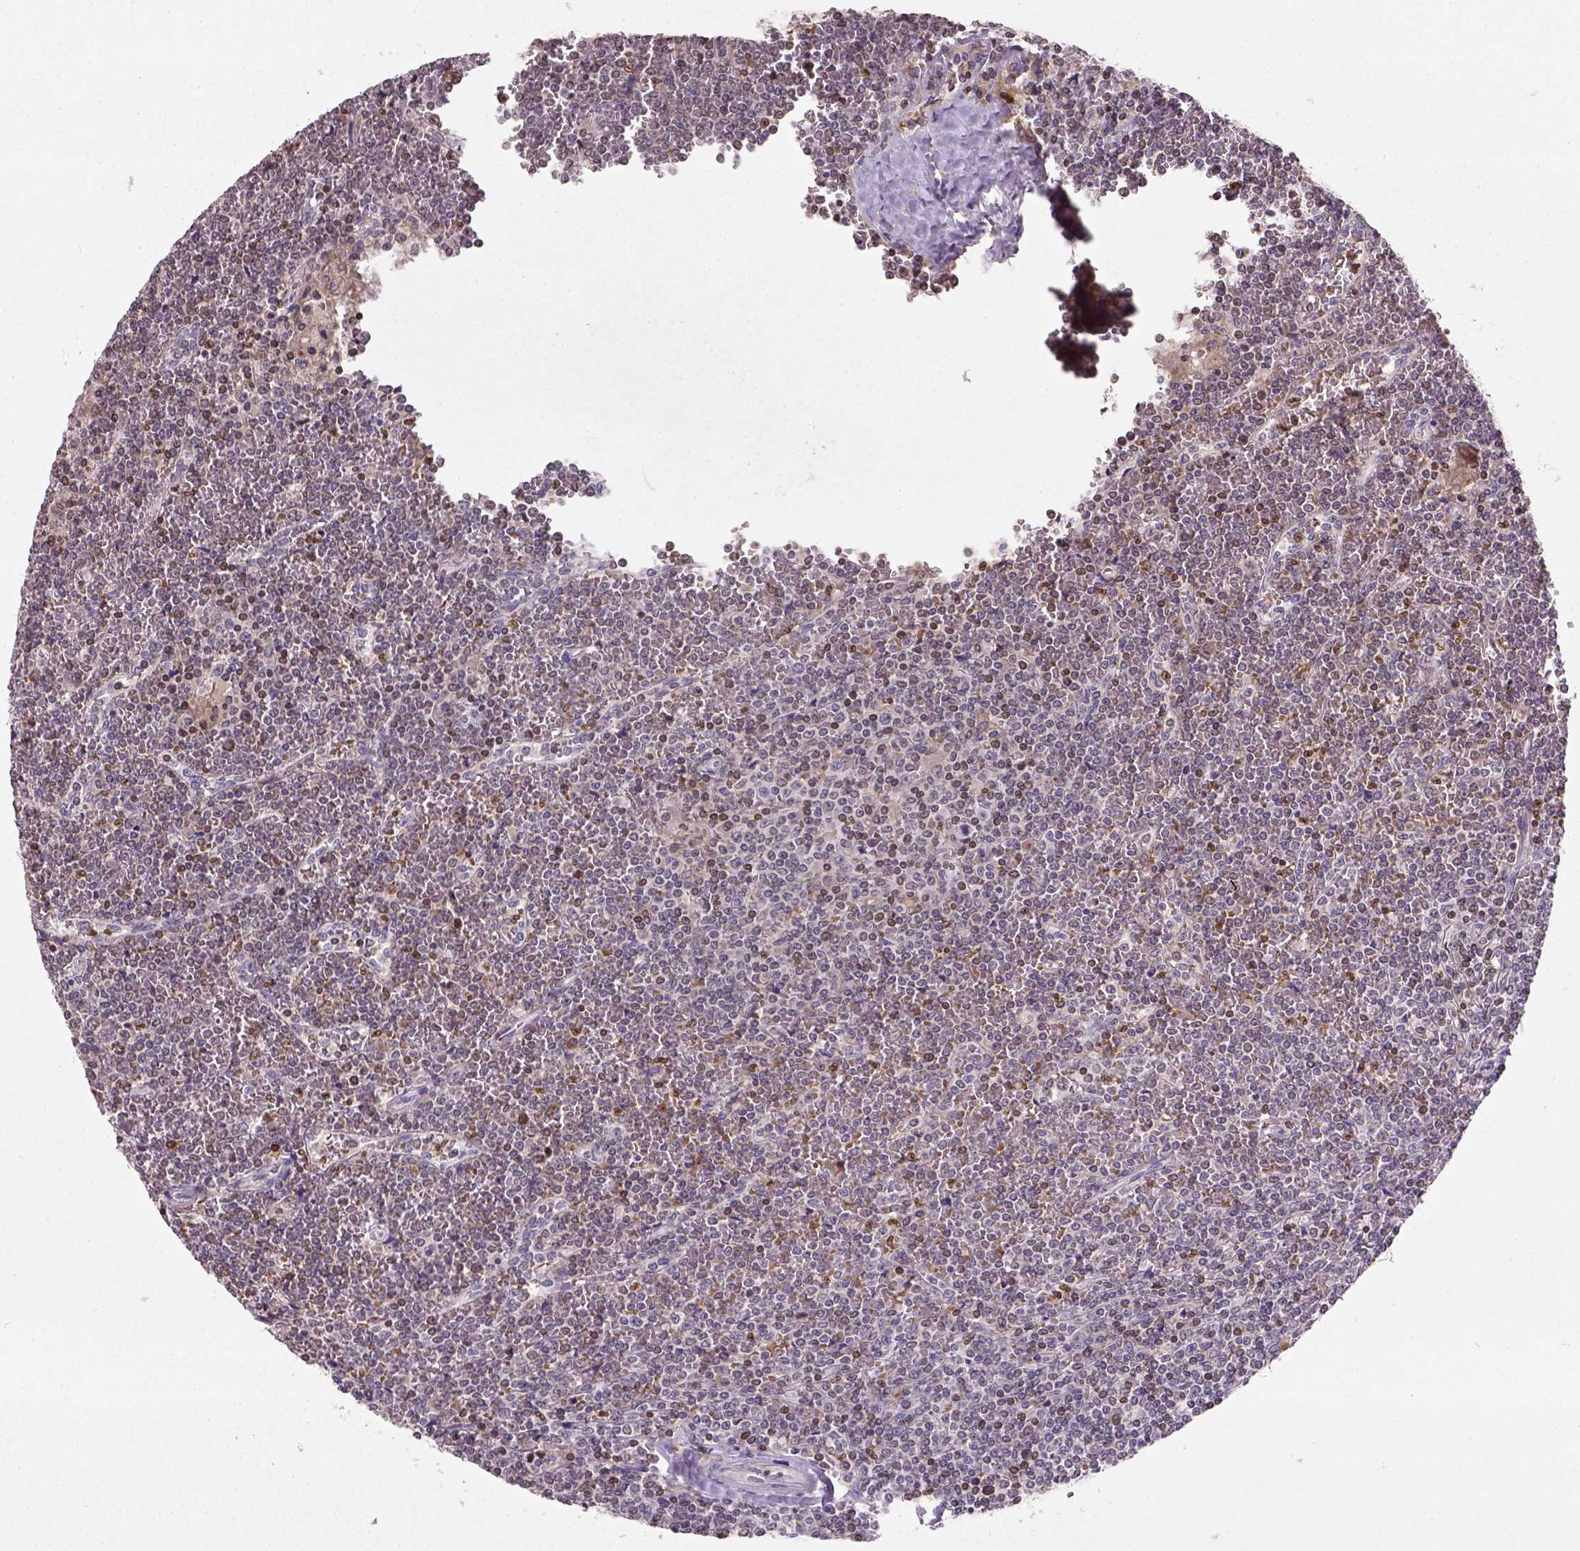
{"staining": {"intensity": "weak", "quantity": "<25%", "location": "nuclear"}, "tissue": "lymphoma", "cell_type": "Tumor cells", "image_type": "cancer", "snomed": [{"axis": "morphology", "description": "Malignant lymphoma, non-Hodgkin's type, Low grade"}, {"axis": "topography", "description": "Spleen"}], "caption": "Tumor cells are negative for protein expression in human lymphoma. Brightfield microscopy of immunohistochemistry stained with DAB (brown) and hematoxylin (blue), captured at high magnification.", "gene": "NUDT3", "patient": {"sex": "female", "age": 19}}